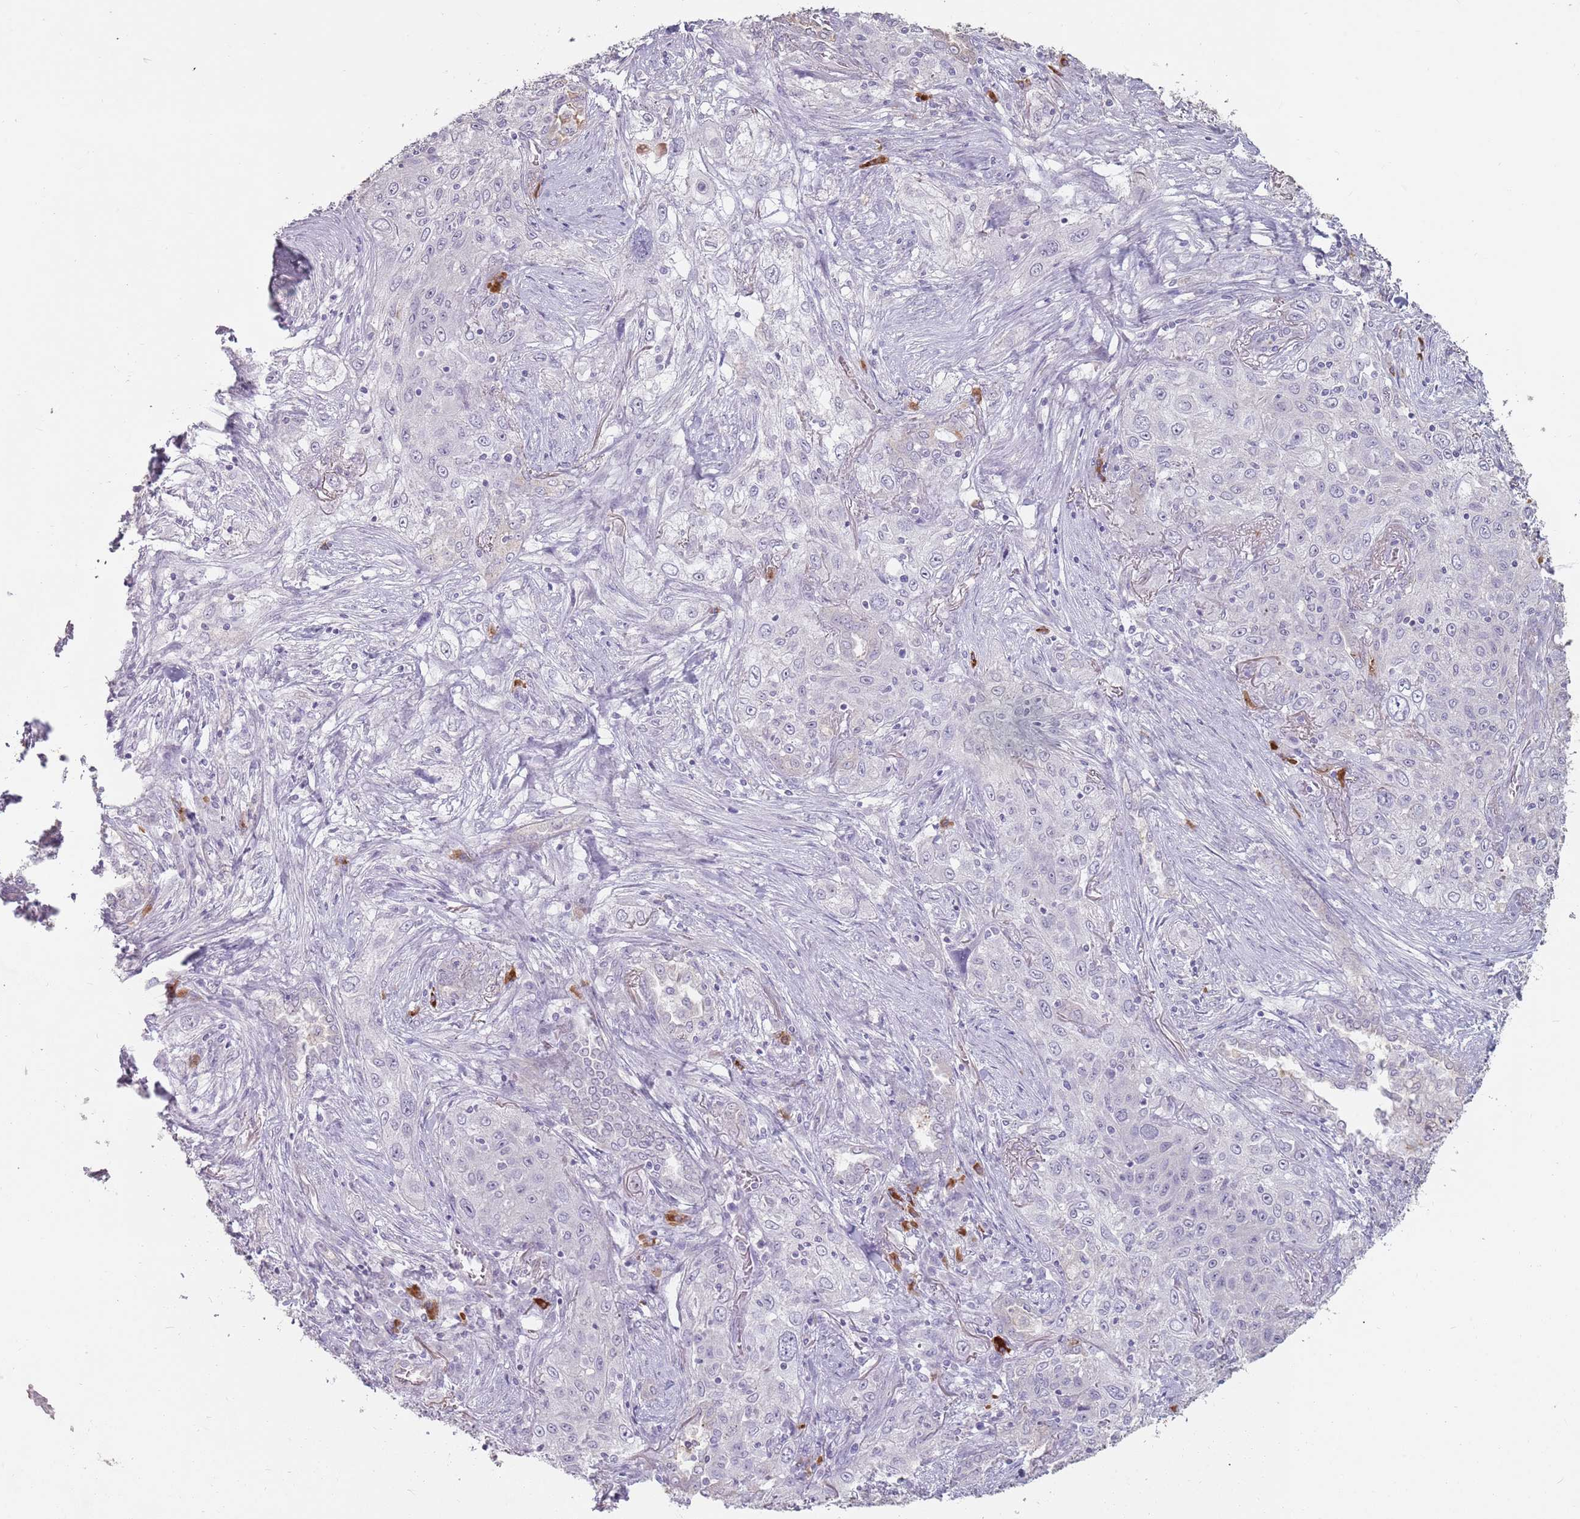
{"staining": {"intensity": "negative", "quantity": "none", "location": "none"}, "tissue": "lung cancer", "cell_type": "Tumor cells", "image_type": "cancer", "snomed": [{"axis": "morphology", "description": "Squamous cell carcinoma, NOS"}, {"axis": "topography", "description": "Lung"}], "caption": "IHC micrograph of neoplastic tissue: human squamous cell carcinoma (lung) stained with DAB (3,3'-diaminobenzidine) shows no significant protein positivity in tumor cells.", "gene": "STYK1", "patient": {"sex": "female", "age": 69}}